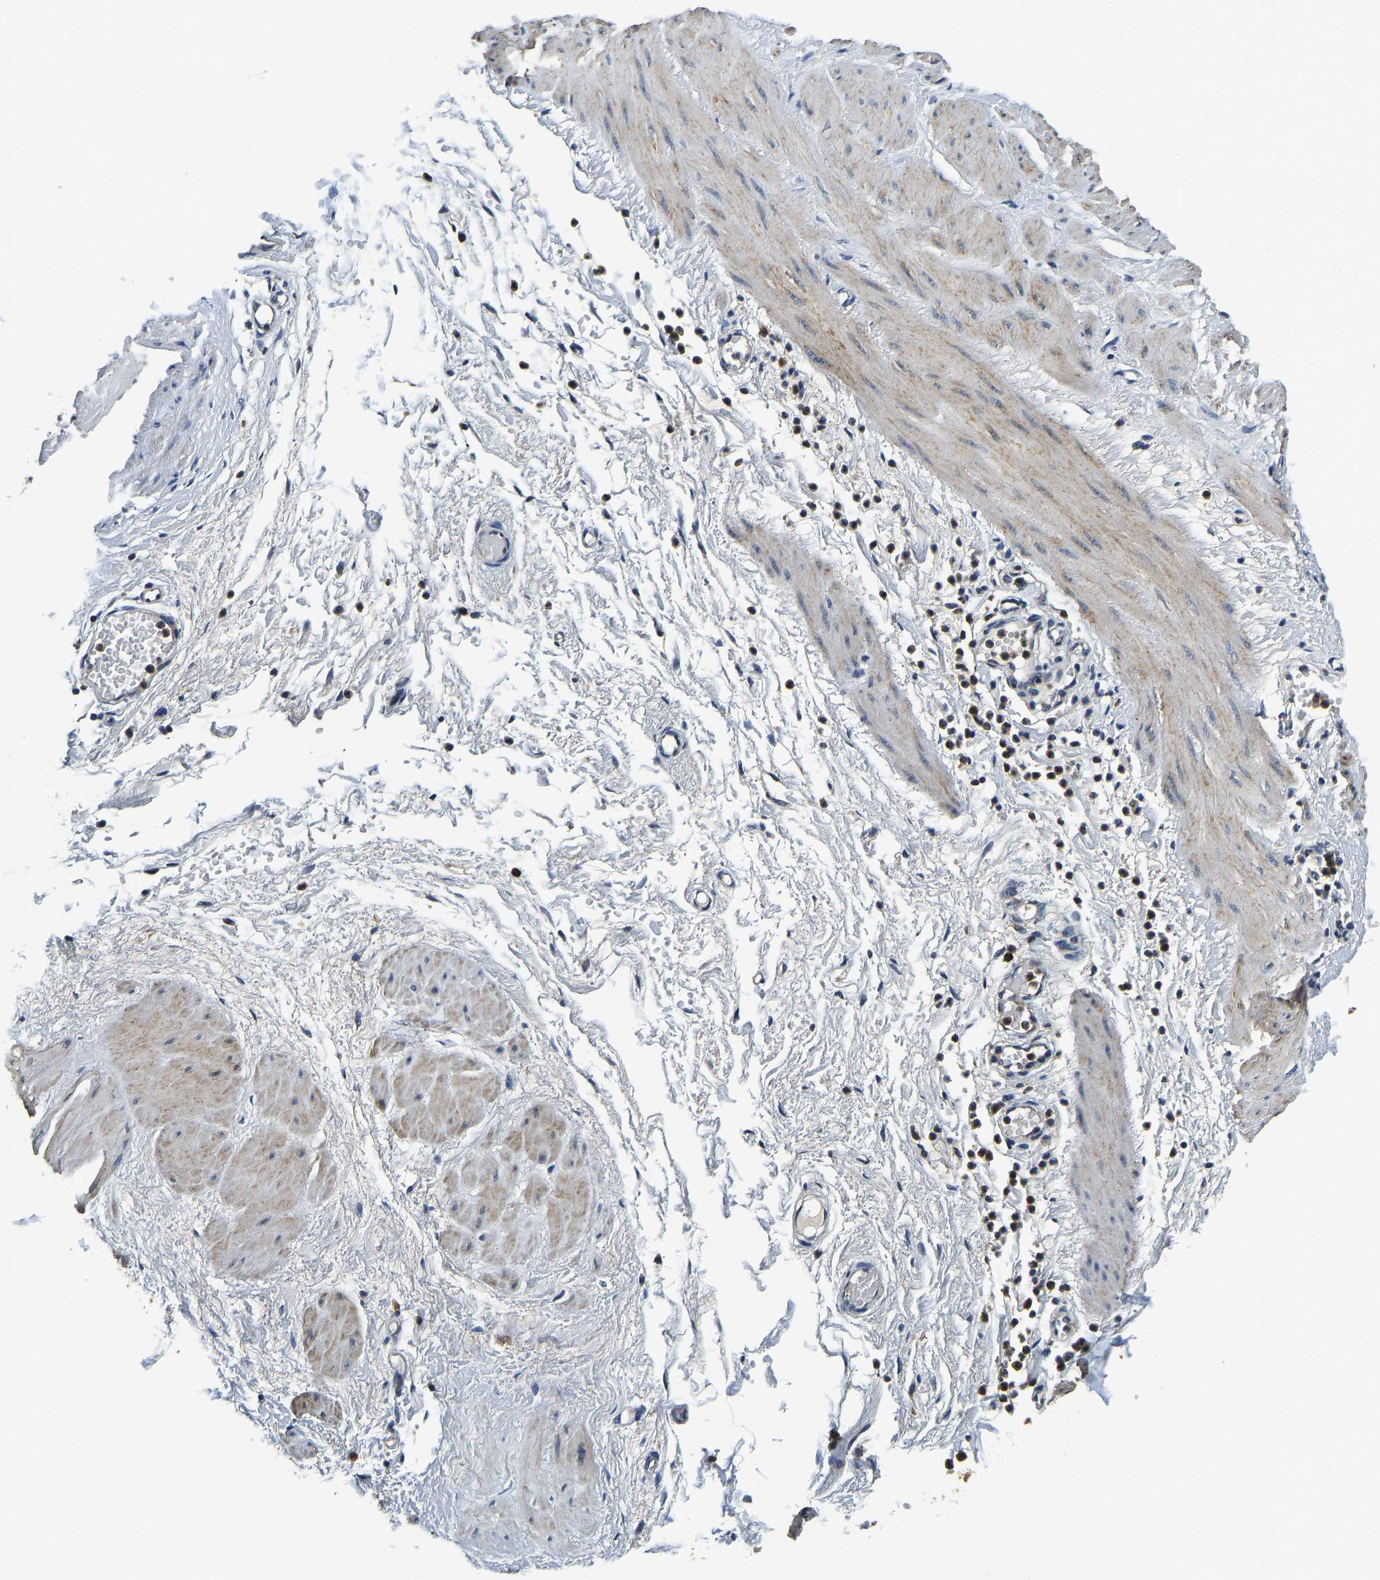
{"staining": {"intensity": "weak", "quantity": "25%-75%", "location": "cytoplasmic/membranous"}, "tissue": "adipose tissue", "cell_type": "Adipocytes", "image_type": "normal", "snomed": [{"axis": "morphology", "description": "Normal tissue, NOS"}, {"axis": "topography", "description": "Soft tissue"}, {"axis": "topography", "description": "Vascular tissue"}], "caption": "IHC (DAB) staining of benign adipose tissue displays weak cytoplasmic/membranous protein positivity in approximately 25%-75% of adipocytes.", "gene": "RESF1", "patient": {"sex": "female", "age": 35}}